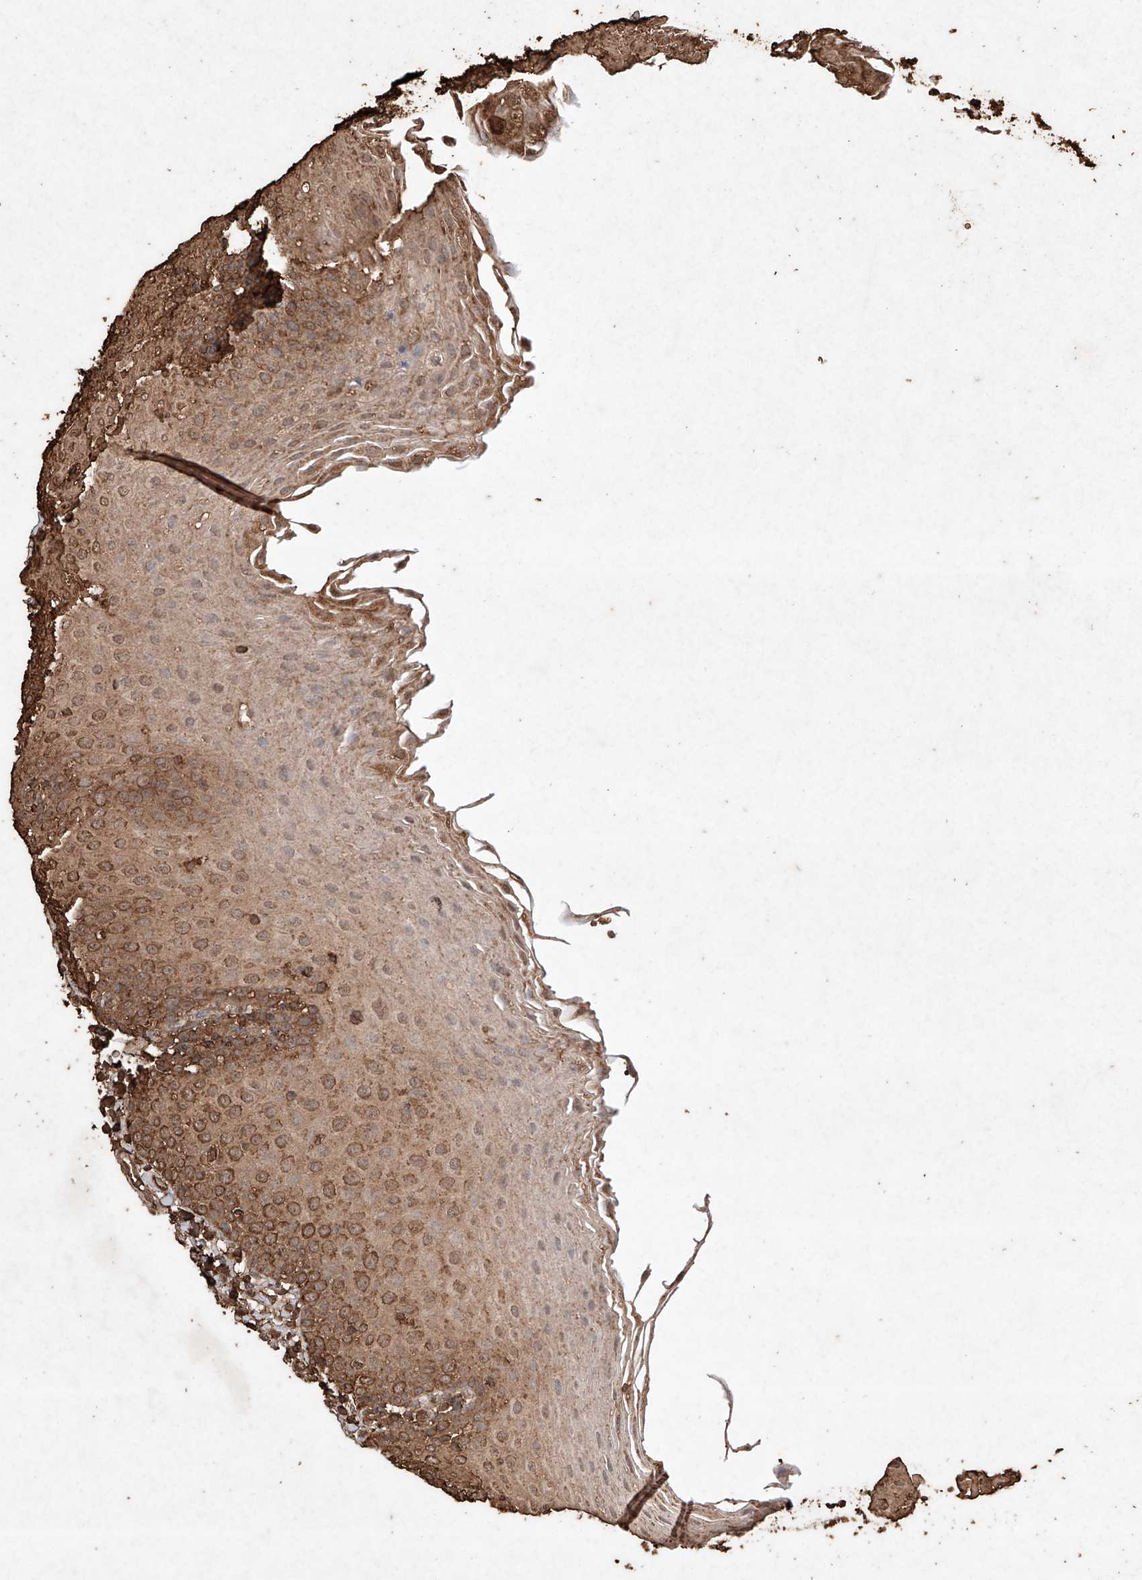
{"staining": {"intensity": "strong", "quantity": ">75%", "location": "cytoplasmic/membranous"}, "tissue": "tonsil", "cell_type": "Germinal center cells", "image_type": "normal", "snomed": [{"axis": "morphology", "description": "Normal tissue, NOS"}, {"axis": "topography", "description": "Tonsil"}], "caption": "The photomicrograph displays staining of normal tonsil, revealing strong cytoplasmic/membranous protein positivity (brown color) within germinal center cells. The protein is stained brown, and the nuclei are stained in blue (DAB IHC with brightfield microscopy, high magnification).", "gene": "M6PR", "patient": {"sex": "female", "age": 19}}